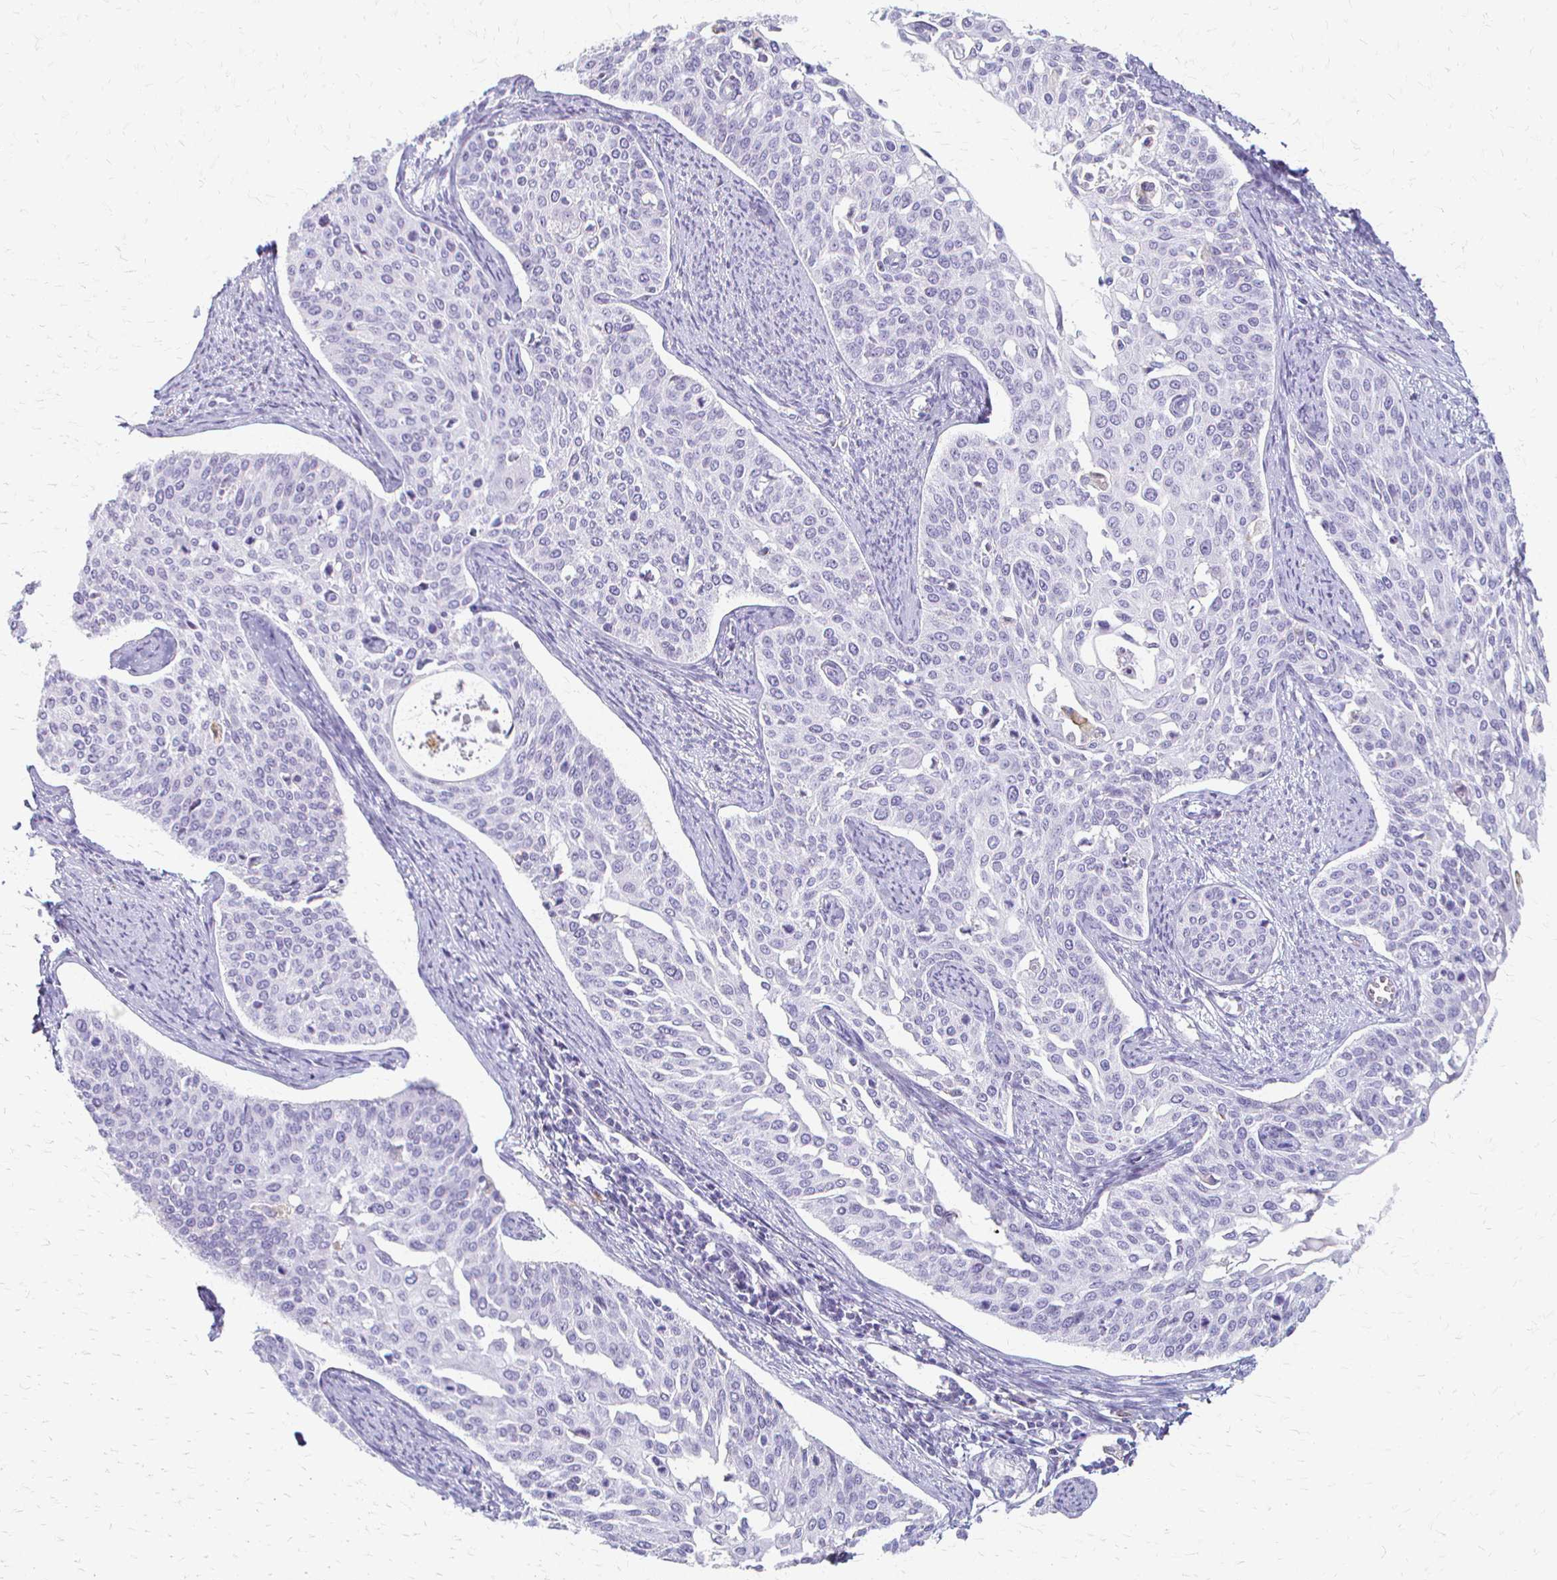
{"staining": {"intensity": "negative", "quantity": "none", "location": "none"}, "tissue": "cervical cancer", "cell_type": "Tumor cells", "image_type": "cancer", "snomed": [{"axis": "morphology", "description": "Squamous cell carcinoma, NOS"}, {"axis": "topography", "description": "Cervix"}], "caption": "Immunohistochemical staining of human cervical squamous cell carcinoma reveals no significant expression in tumor cells.", "gene": "ACP5", "patient": {"sex": "female", "age": 44}}